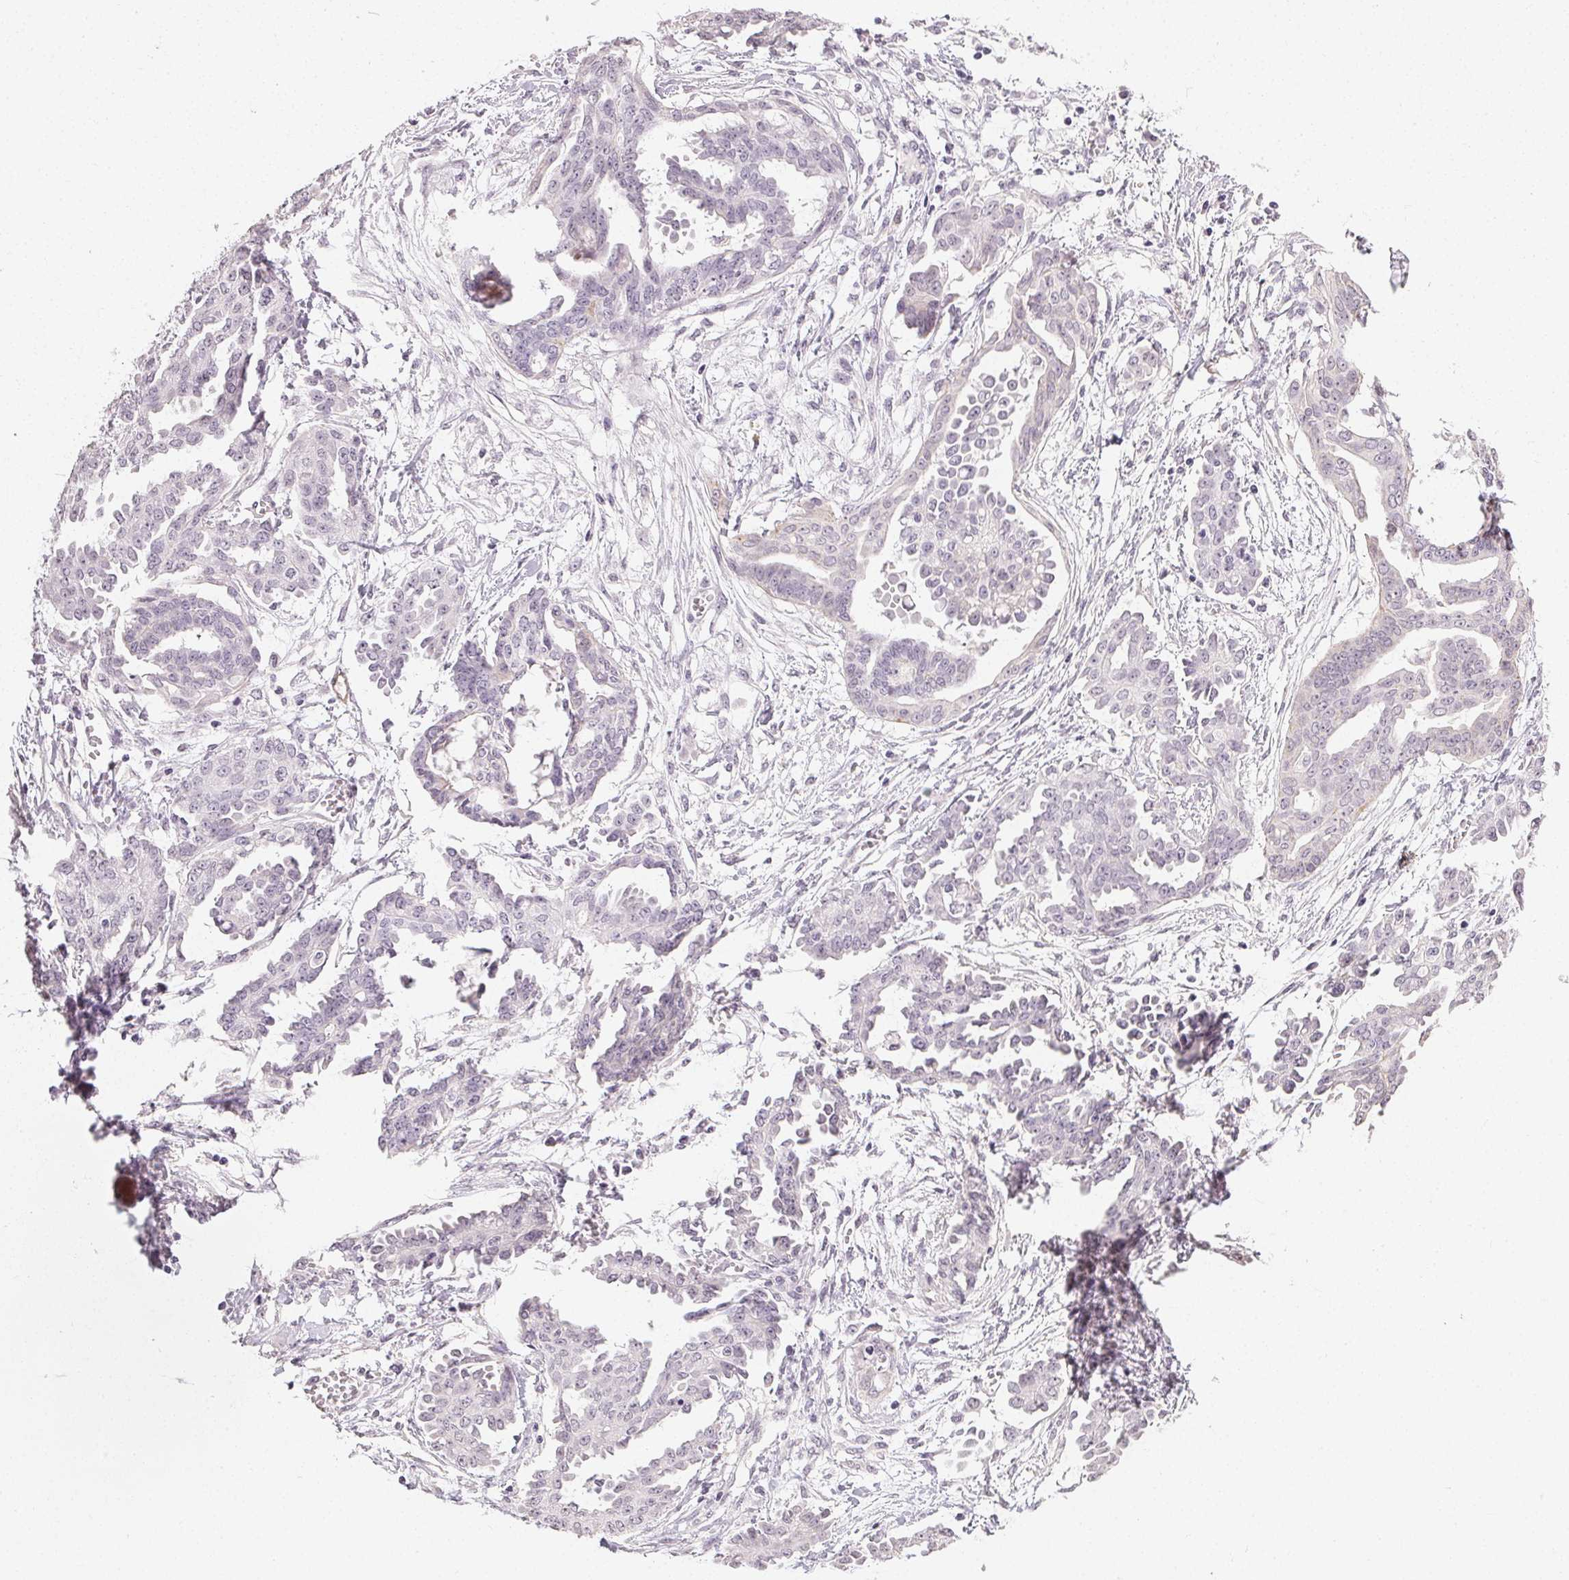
{"staining": {"intensity": "negative", "quantity": "none", "location": "none"}, "tissue": "ovarian cancer", "cell_type": "Tumor cells", "image_type": "cancer", "snomed": [{"axis": "morphology", "description": "Cystadenocarcinoma, serous, NOS"}, {"axis": "topography", "description": "Ovary"}], "caption": "Immunohistochemical staining of serous cystadenocarcinoma (ovarian) shows no significant positivity in tumor cells.", "gene": "TMEM174", "patient": {"sex": "female", "age": 71}}